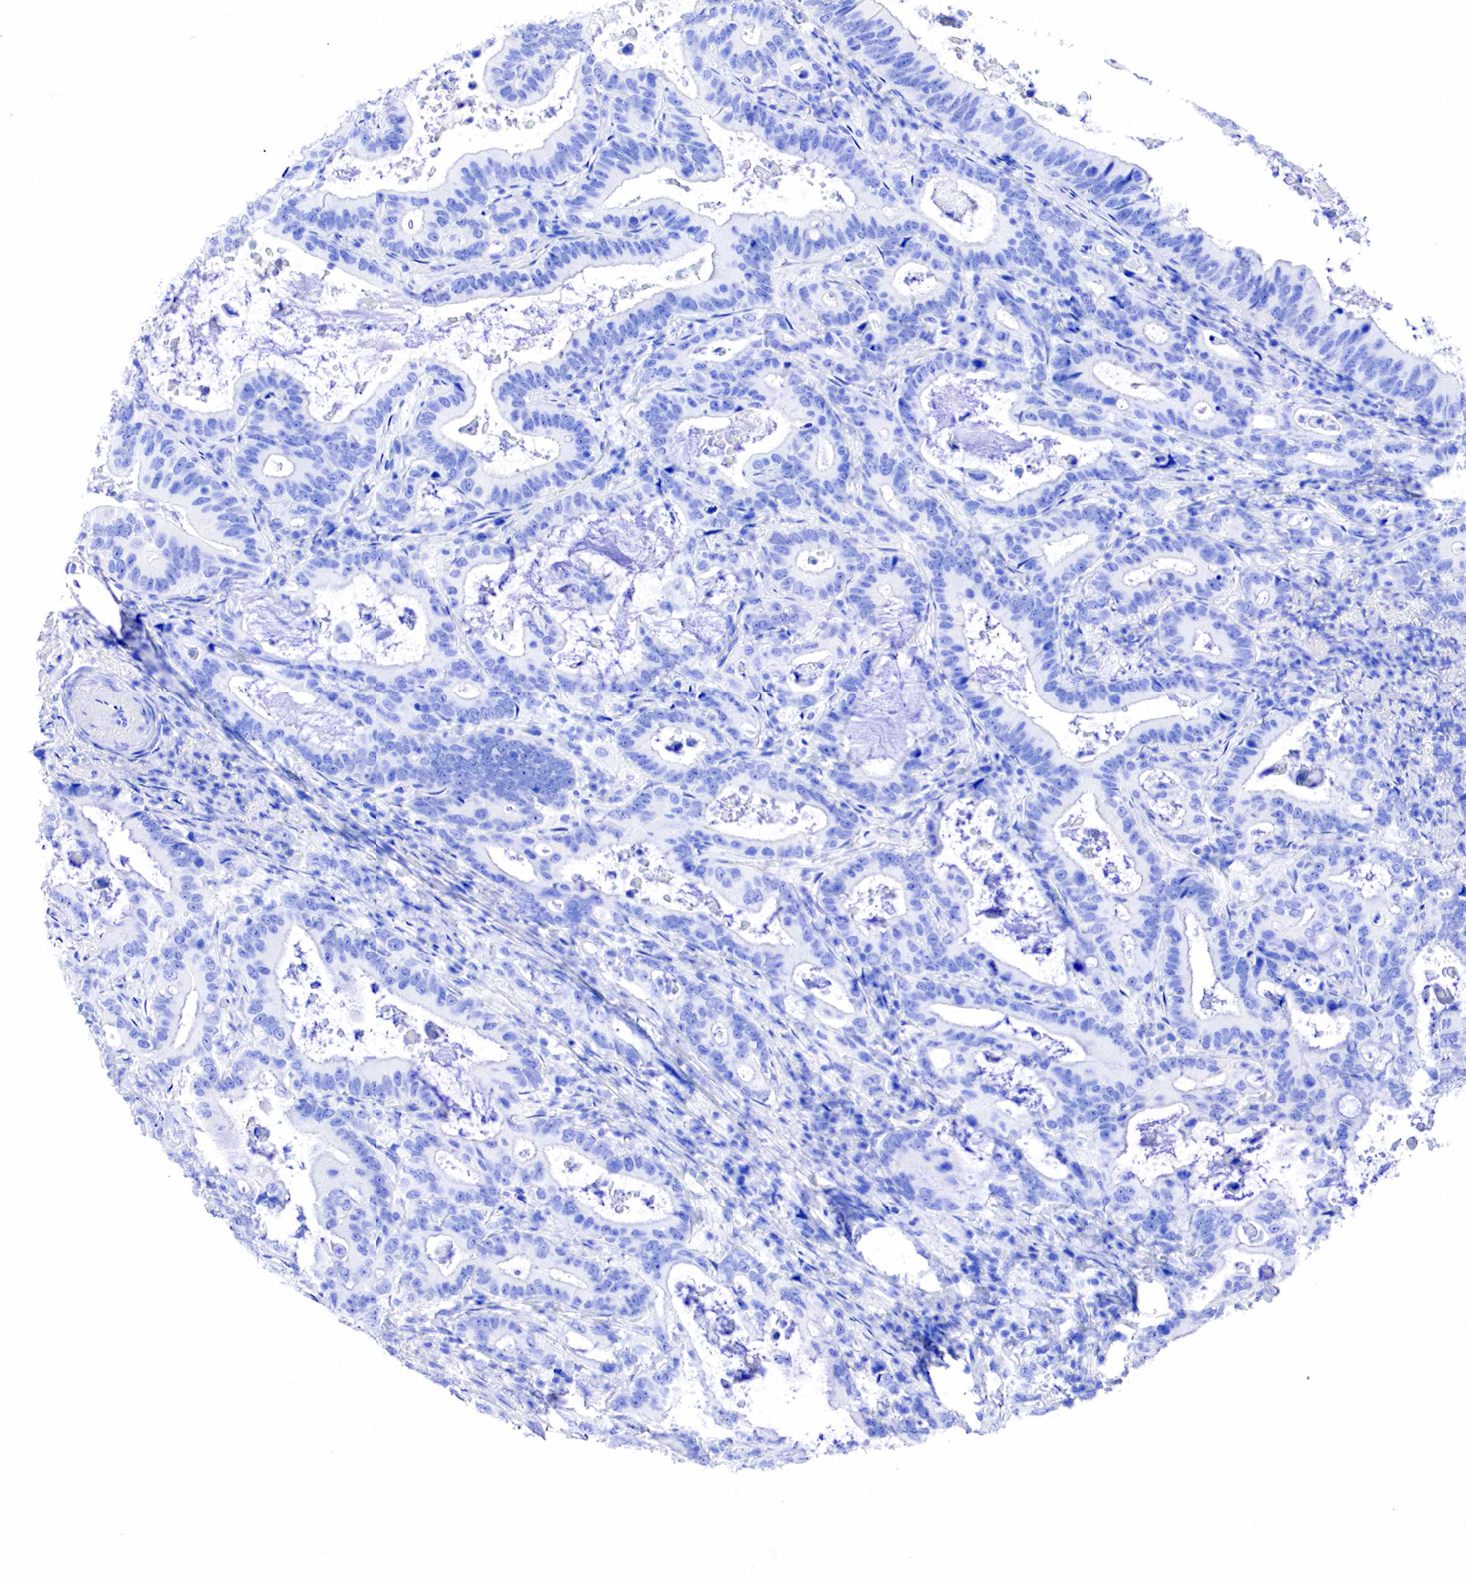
{"staining": {"intensity": "negative", "quantity": "none", "location": "none"}, "tissue": "stomach cancer", "cell_type": "Tumor cells", "image_type": "cancer", "snomed": [{"axis": "morphology", "description": "Adenocarcinoma, NOS"}, {"axis": "topography", "description": "Stomach, upper"}], "caption": "Stomach cancer was stained to show a protein in brown. There is no significant staining in tumor cells.", "gene": "KLK3", "patient": {"sex": "male", "age": 63}}